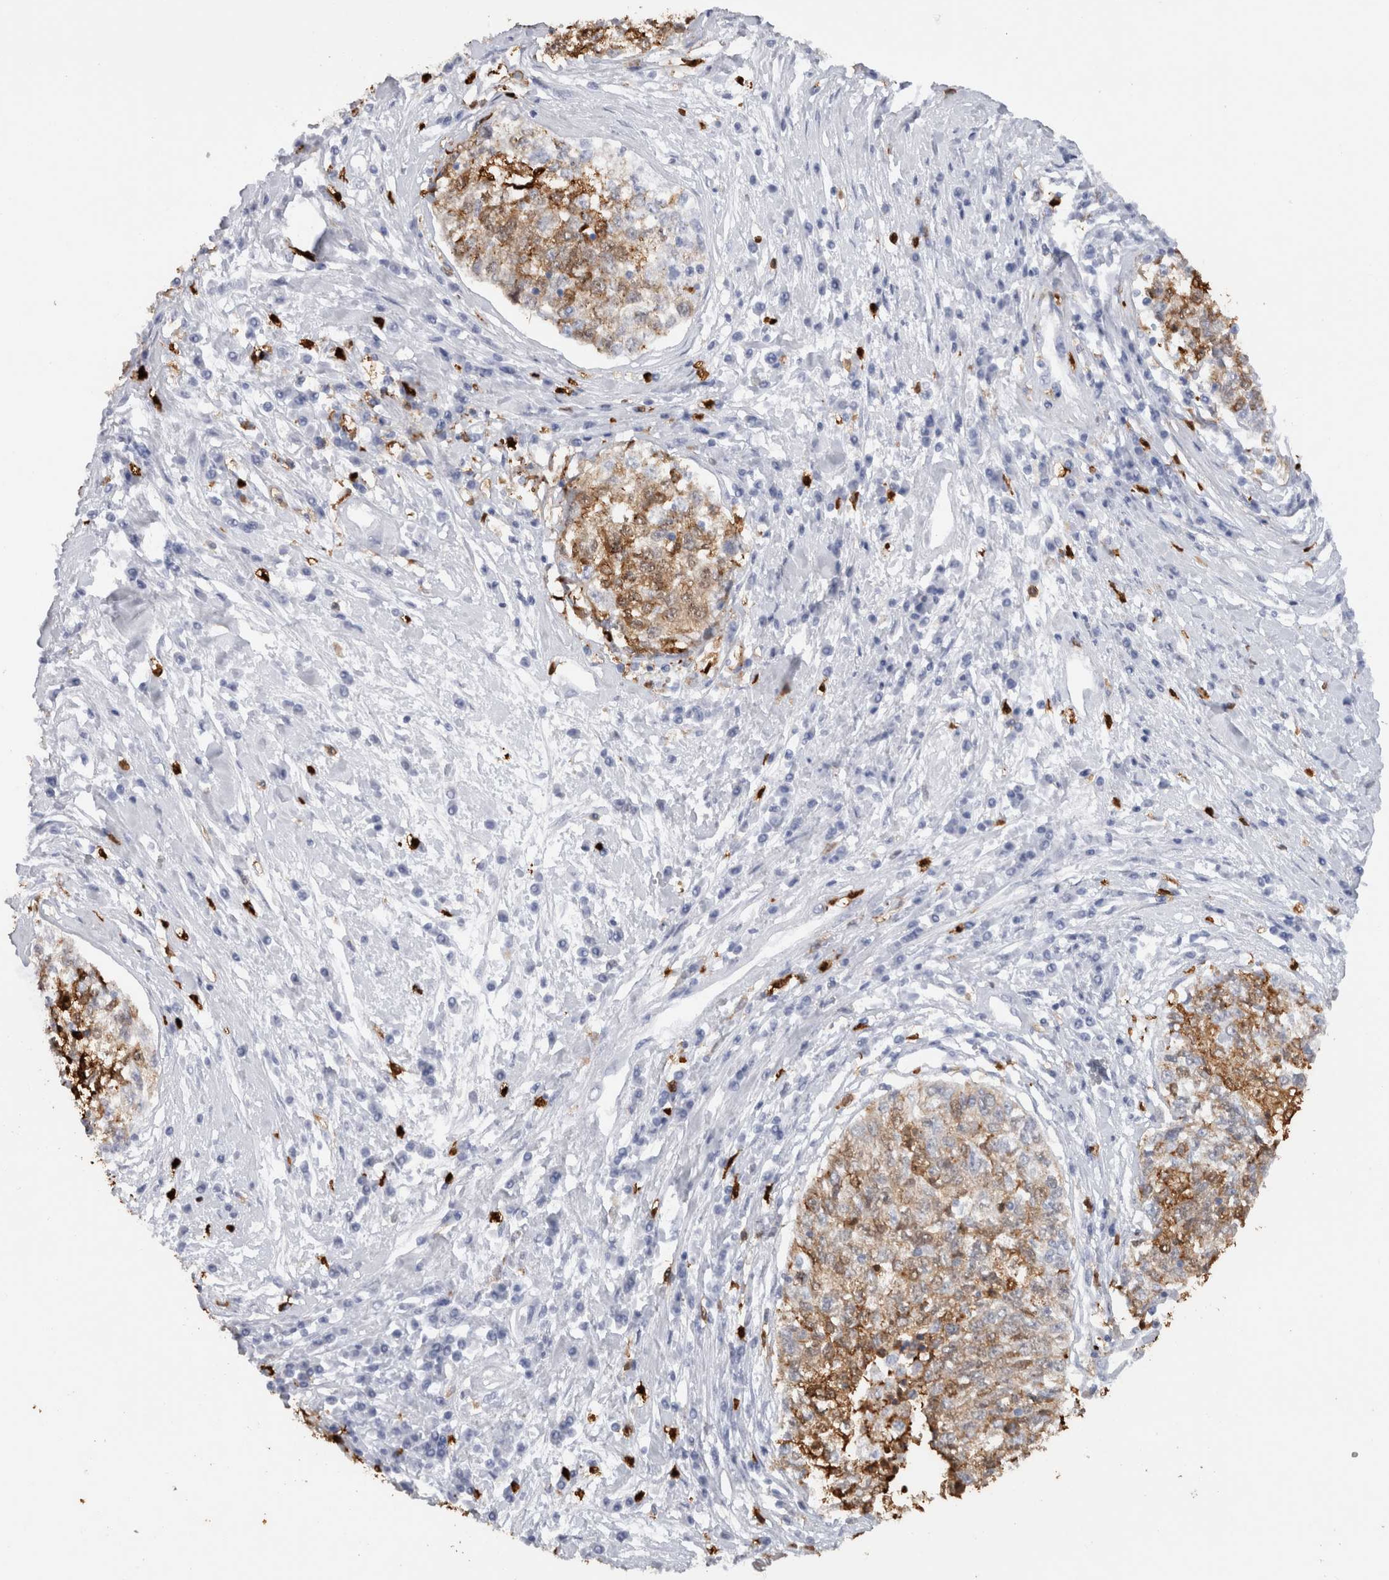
{"staining": {"intensity": "moderate", "quantity": "25%-75%", "location": "cytoplasmic/membranous"}, "tissue": "cervical cancer", "cell_type": "Tumor cells", "image_type": "cancer", "snomed": [{"axis": "morphology", "description": "Squamous cell carcinoma, NOS"}, {"axis": "topography", "description": "Cervix"}], "caption": "This is a micrograph of immunohistochemistry staining of squamous cell carcinoma (cervical), which shows moderate staining in the cytoplasmic/membranous of tumor cells.", "gene": "S100A8", "patient": {"sex": "female", "age": 57}}